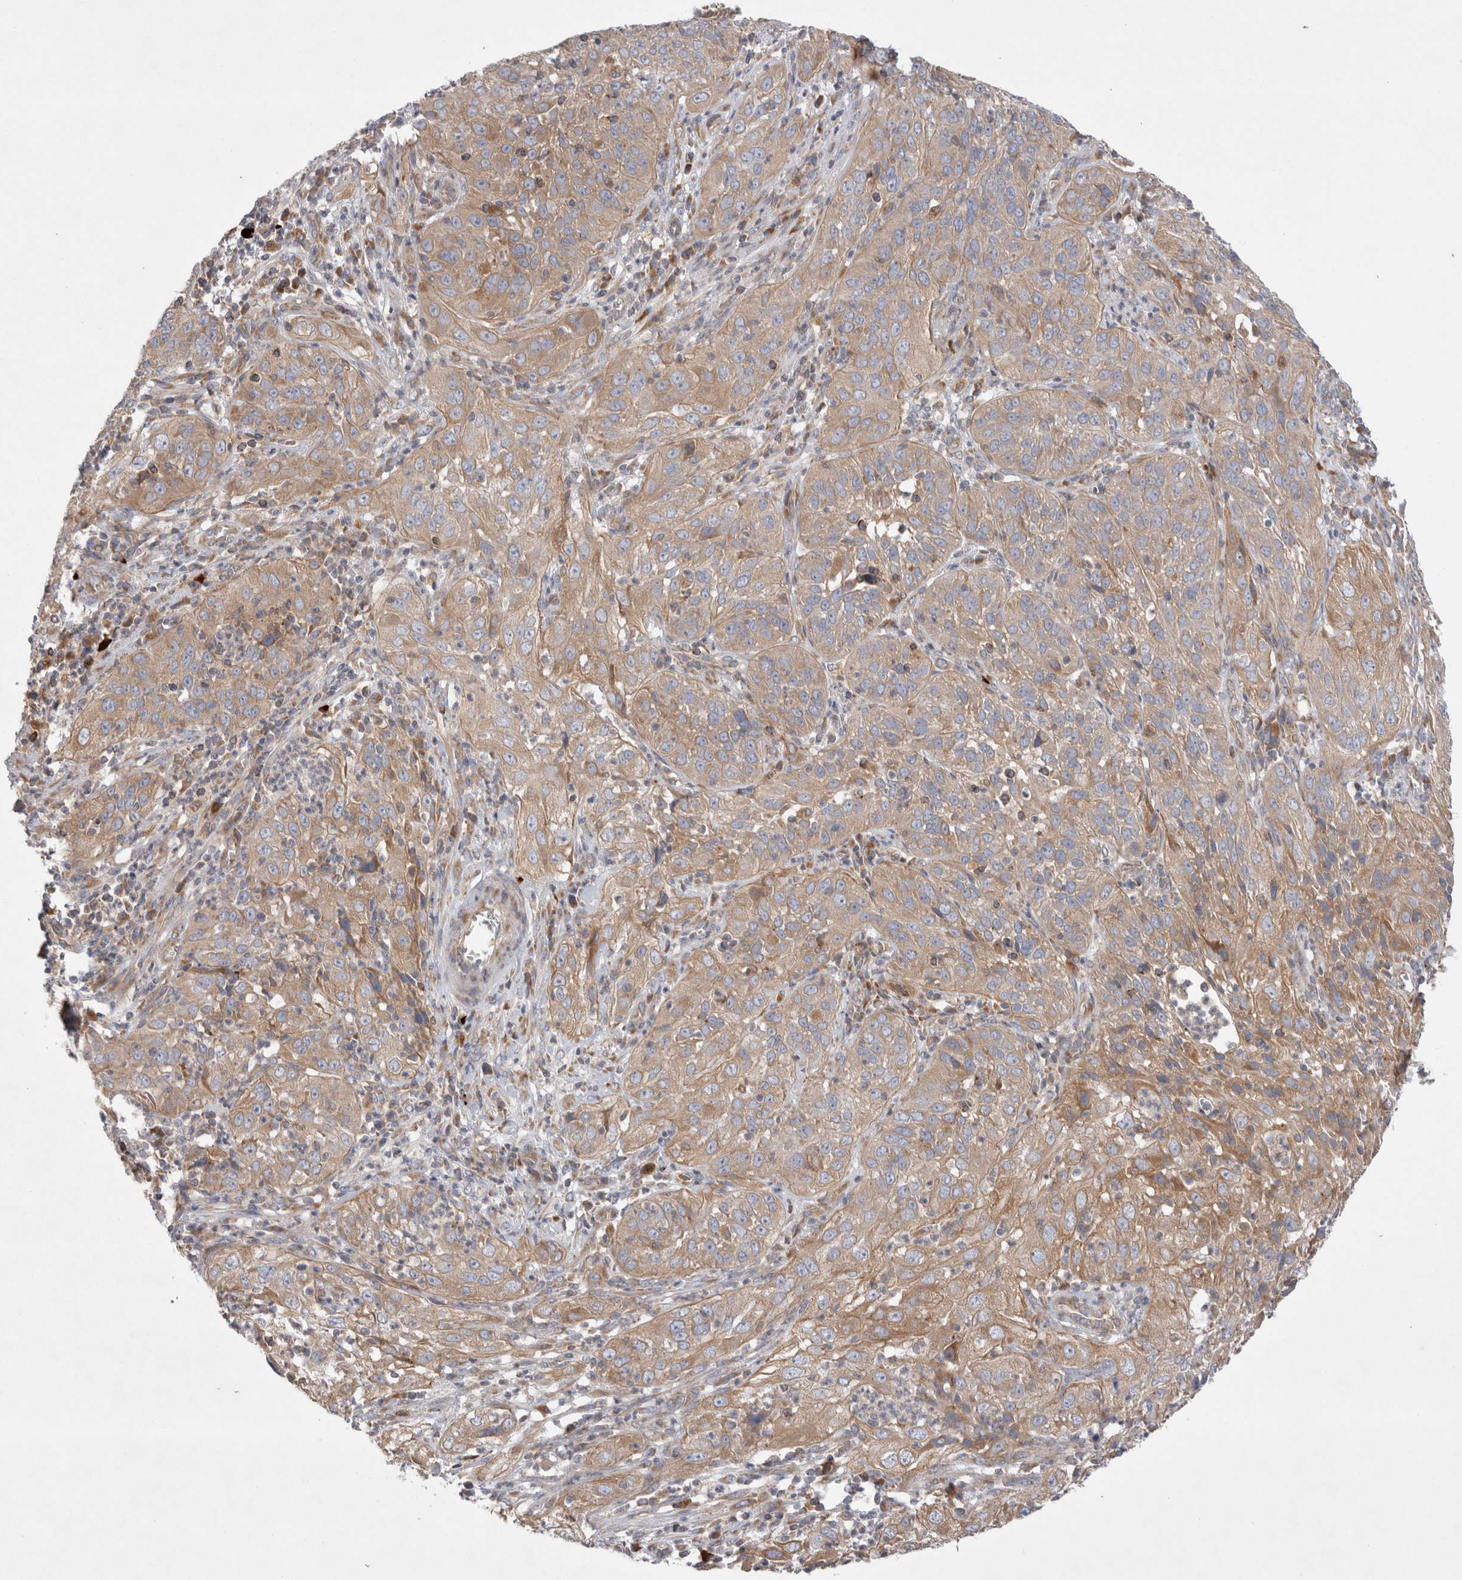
{"staining": {"intensity": "moderate", "quantity": ">75%", "location": "cytoplasmic/membranous"}, "tissue": "cervical cancer", "cell_type": "Tumor cells", "image_type": "cancer", "snomed": [{"axis": "morphology", "description": "Squamous cell carcinoma, NOS"}, {"axis": "topography", "description": "Cervix"}], "caption": "Human cervical cancer (squamous cell carcinoma) stained for a protein (brown) displays moderate cytoplasmic/membranous positive positivity in about >75% of tumor cells.", "gene": "TBC1D16", "patient": {"sex": "female", "age": 32}}